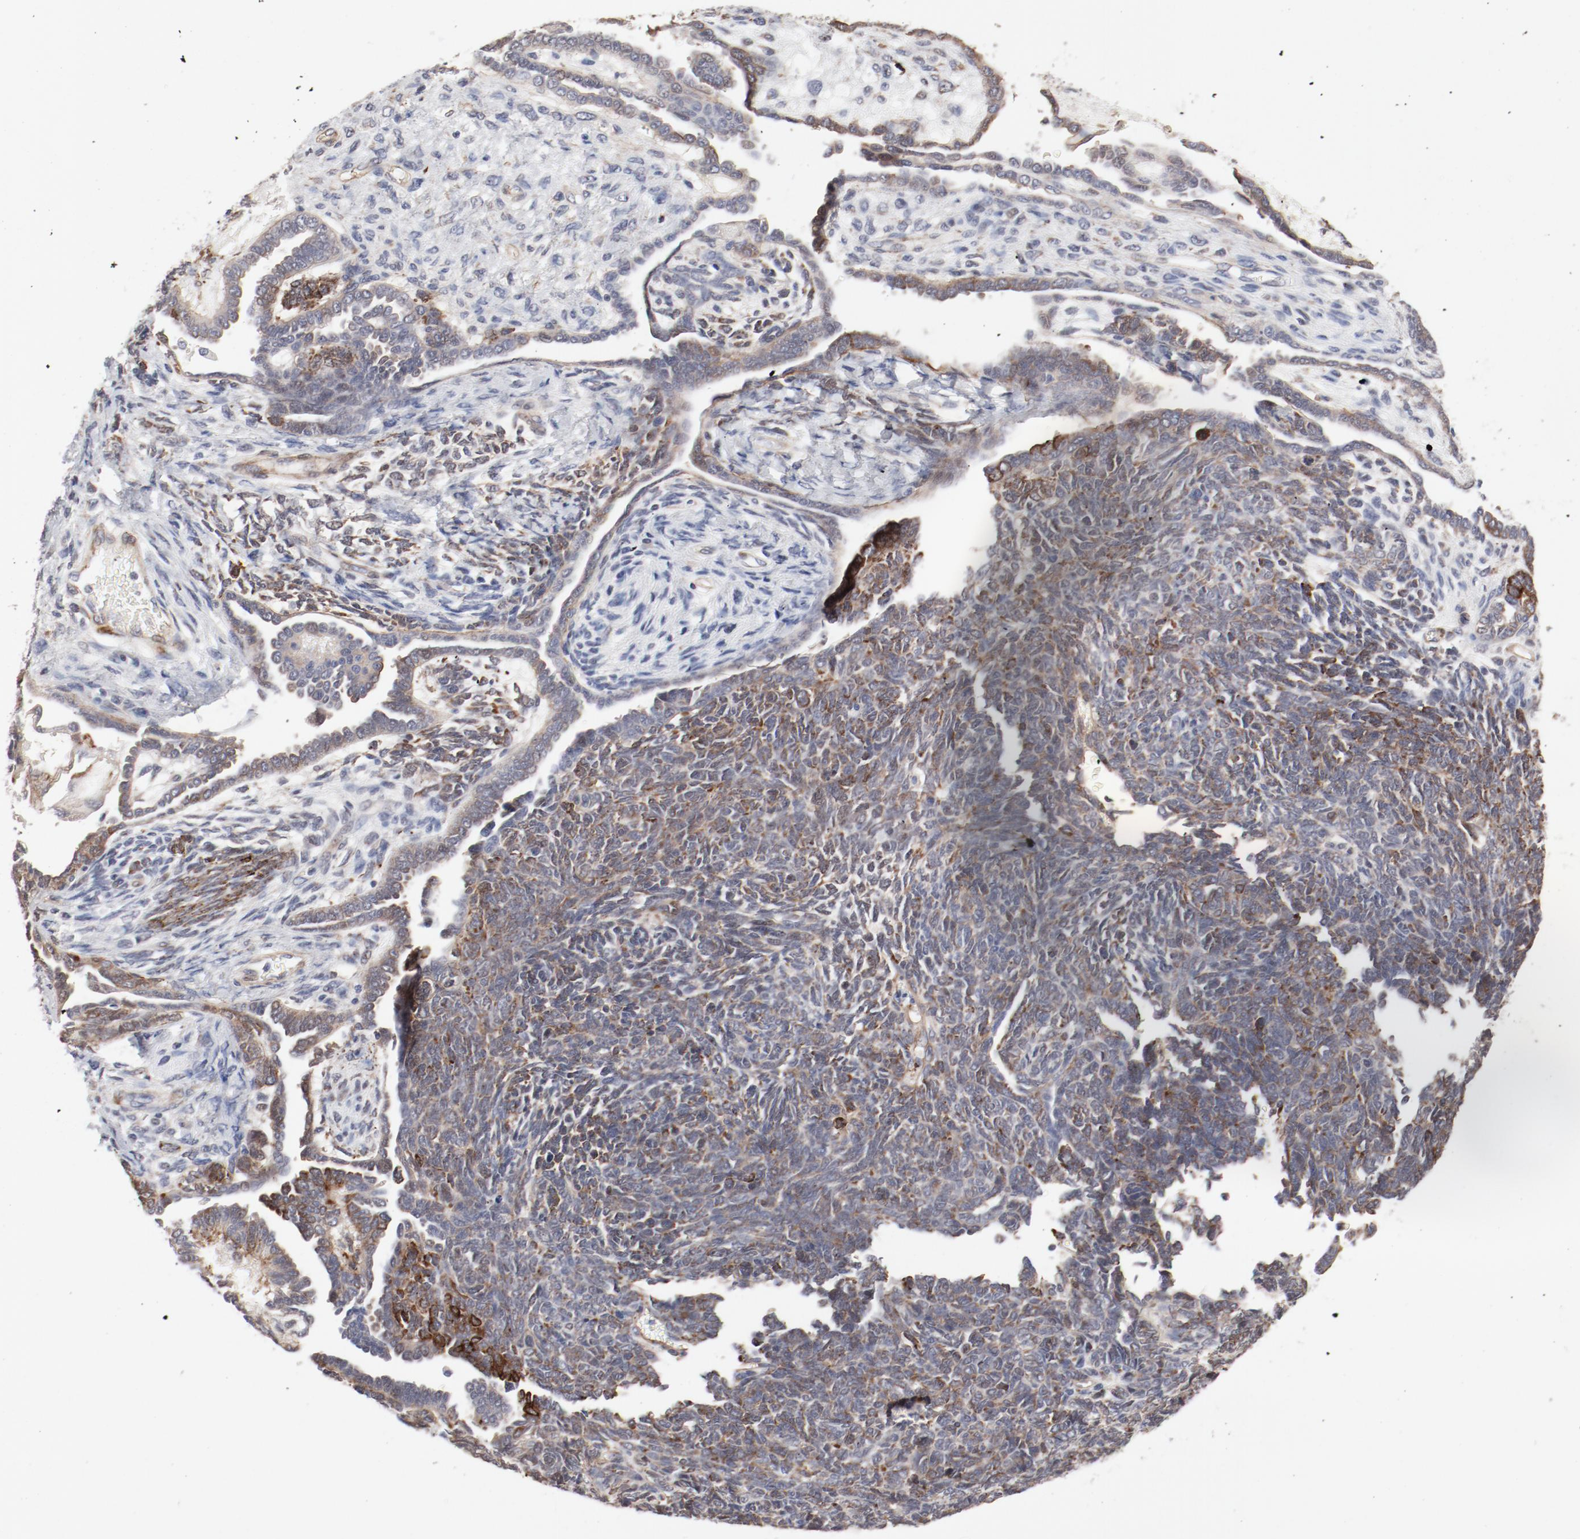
{"staining": {"intensity": "moderate", "quantity": "<25%", "location": "cytoplasmic/membranous"}, "tissue": "endometrial cancer", "cell_type": "Tumor cells", "image_type": "cancer", "snomed": [{"axis": "morphology", "description": "Neoplasm, malignant, NOS"}, {"axis": "topography", "description": "Endometrium"}], "caption": "This is an image of IHC staining of neoplasm (malignant) (endometrial), which shows moderate positivity in the cytoplasmic/membranous of tumor cells.", "gene": "MAGED4", "patient": {"sex": "female", "age": 74}}